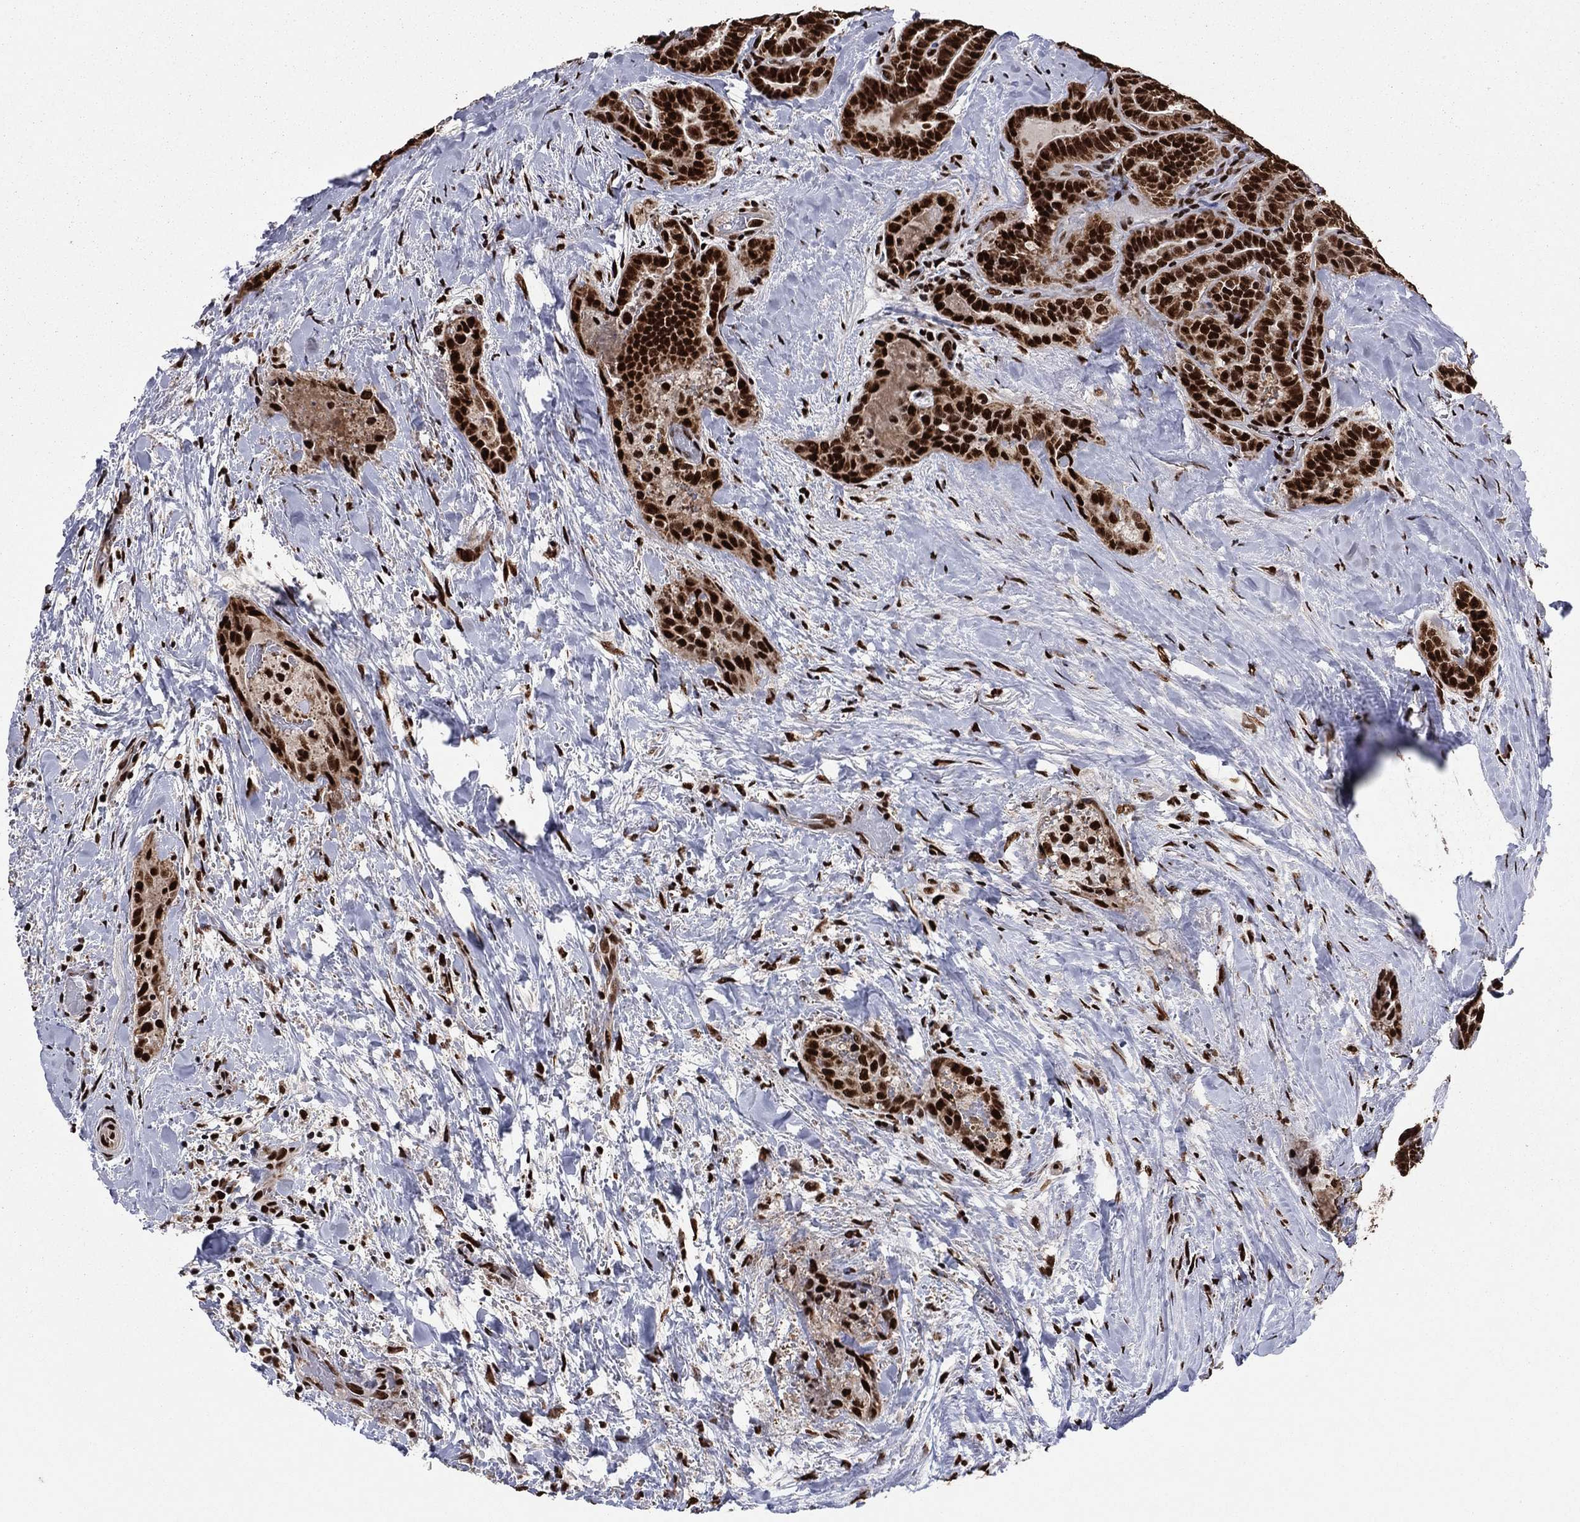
{"staining": {"intensity": "strong", "quantity": ">75%", "location": "nuclear"}, "tissue": "thyroid cancer", "cell_type": "Tumor cells", "image_type": "cancer", "snomed": [{"axis": "morphology", "description": "Papillary adenocarcinoma, NOS"}, {"axis": "topography", "description": "Thyroid gland"}], "caption": "There is high levels of strong nuclear expression in tumor cells of thyroid papillary adenocarcinoma, as demonstrated by immunohistochemical staining (brown color).", "gene": "TP53BP1", "patient": {"sex": "female", "age": 39}}